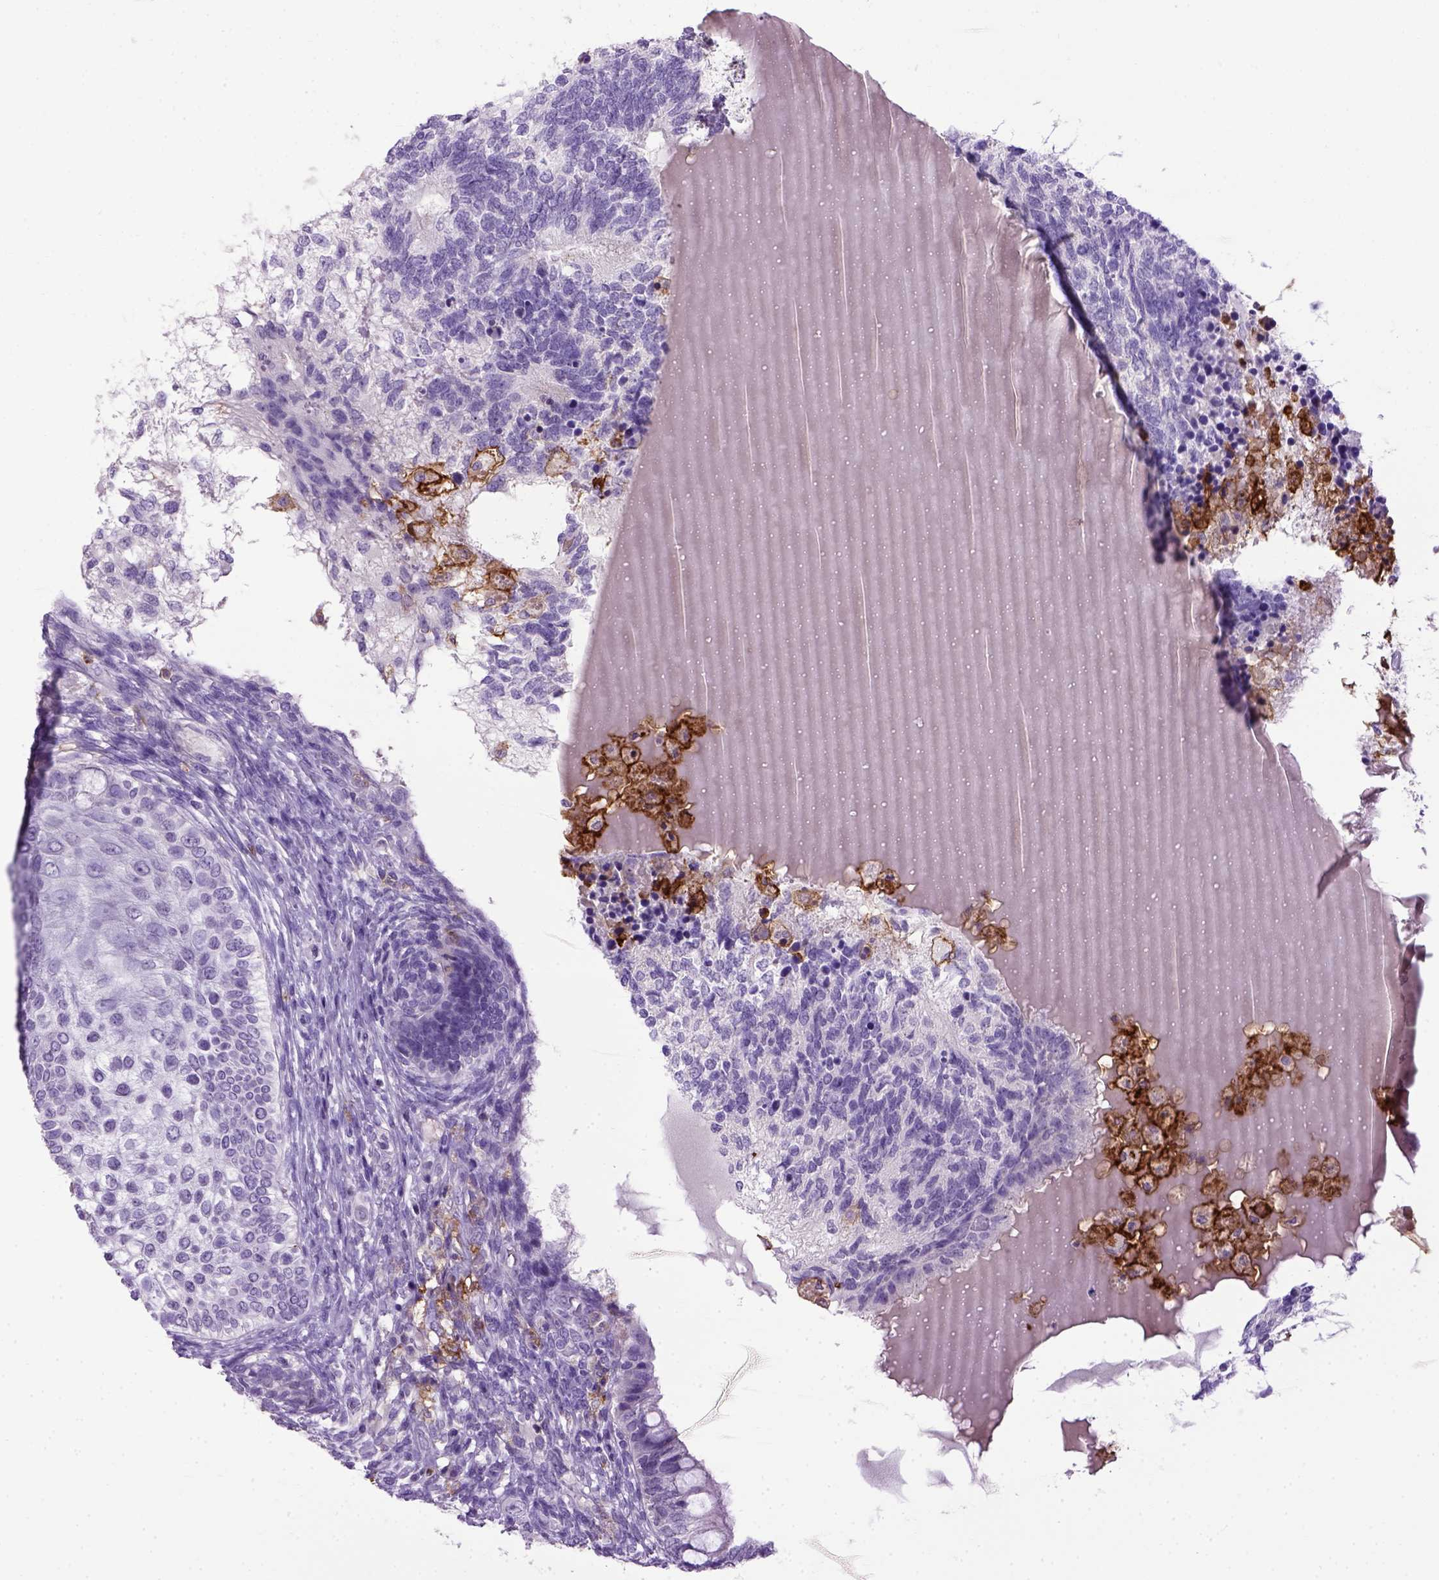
{"staining": {"intensity": "negative", "quantity": "none", "location": "none"}, "tissue": "testis cancer", "cell_type": "Tumor cells", "image_type": "cancer", "snomed": [{"axis": "morphology", "description": "Seminoma, NOS"}, {"axis": "morphology", "description": "Carcinoma, Embryonal, NOS"}, {"axis": "topography", "description": "Testis"}], "caption": "This is an immunohistochemistry (IHC) histopathology image of testis embryonal carcinoma. There is no expression in tumor cells.", "gene": "ITGAX", "patient": {"sex": "male", "age": 41}}